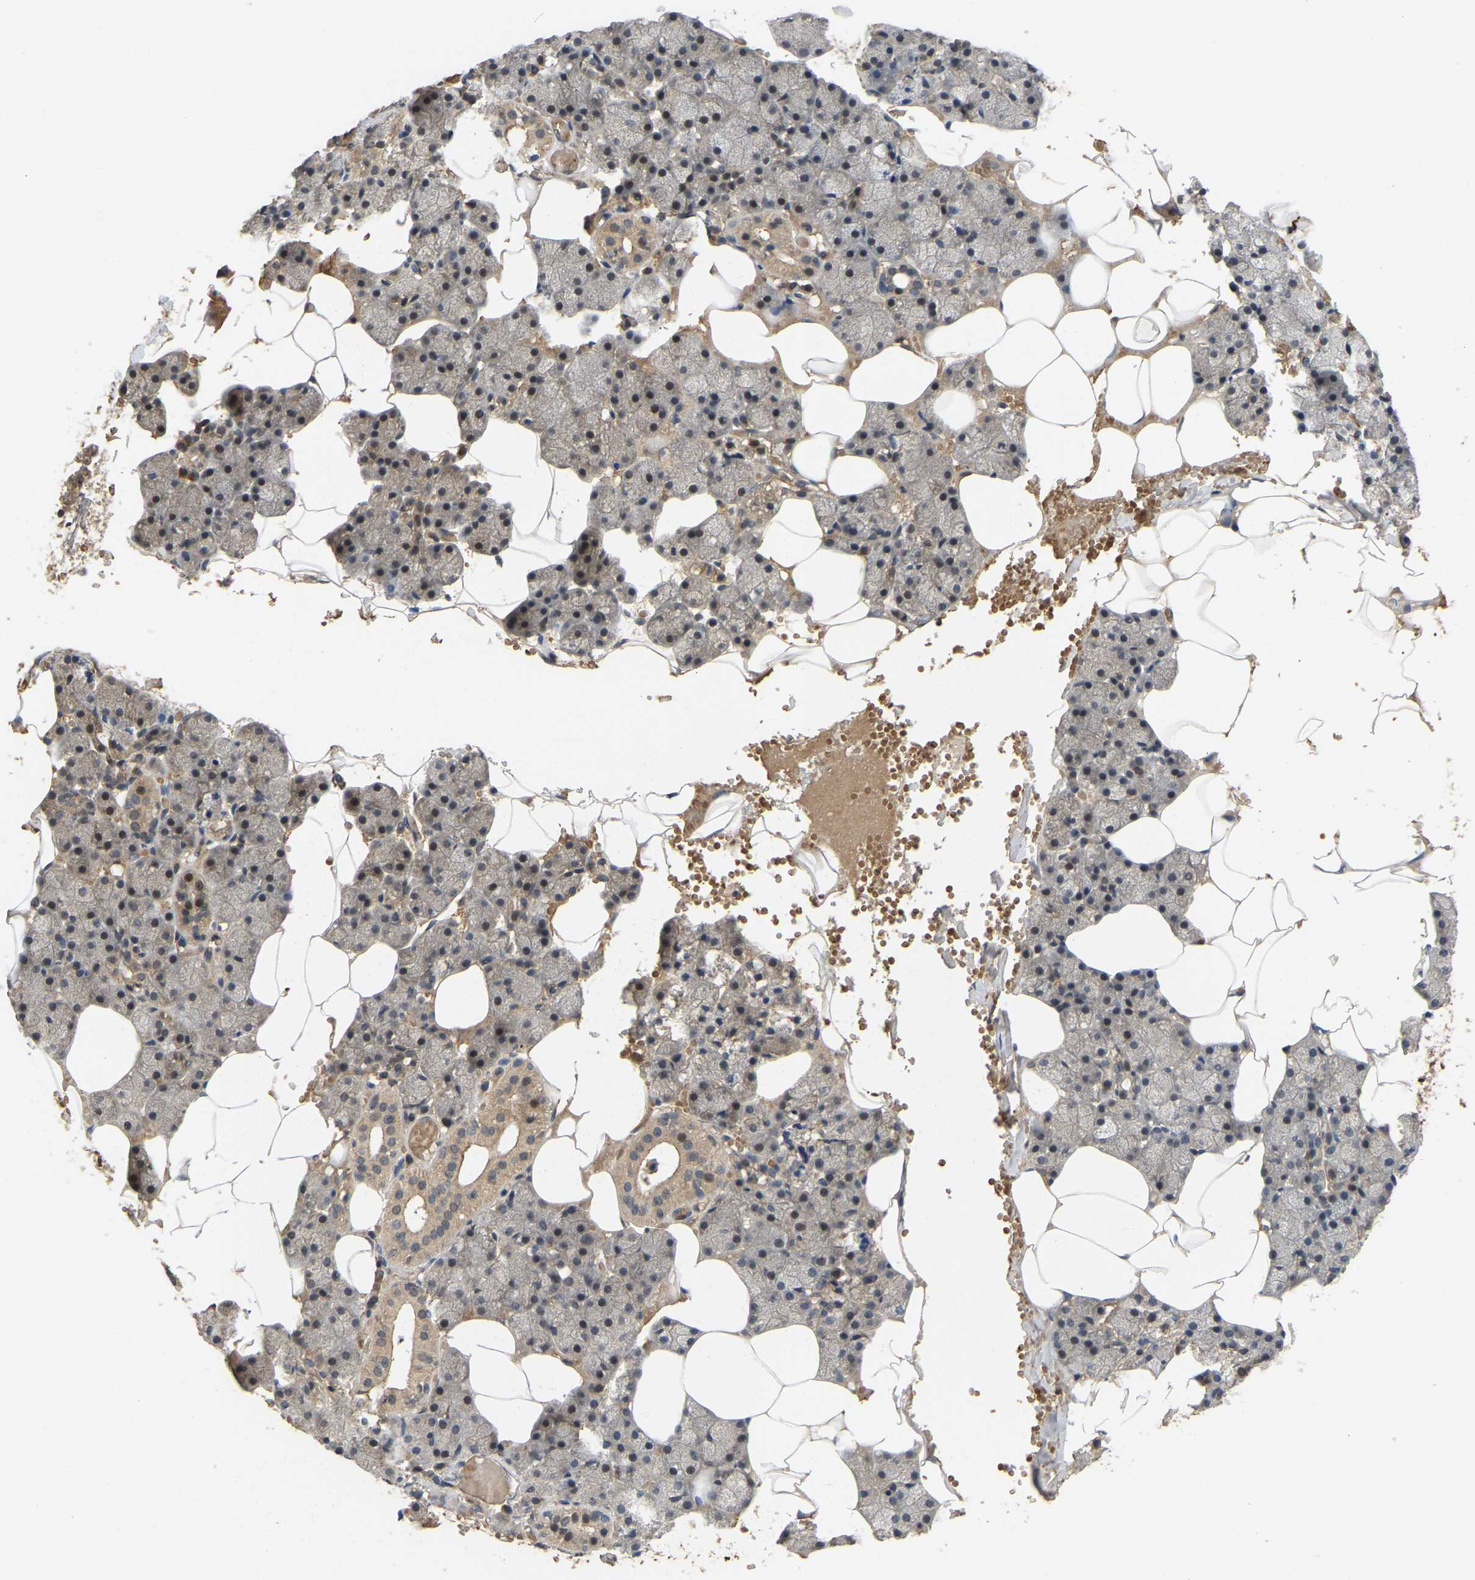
{"staining": {"intensity": "weak", "quantity": ">75%", "location": "cytoplasmic/membranous,nuclear"}, "tissue": "salivary gland", "cell_type": "Glandular cells", "image_type": "normal", "snomed": [{"axis": "morphology", "description": "Normal tissue, NOS"}, {"axis": "topography", "description": "Salivary gland"}], "caption": "Immunohistochemistry histopathology image of benign human salivary gland stained for a protein (brown), which reveals low levels of weak cytoplasmic/membranous,nuclear expression in about >75% of glandular cells.", "gene": "LIMK2", "patient": {"sex": "male", "age": 62}}